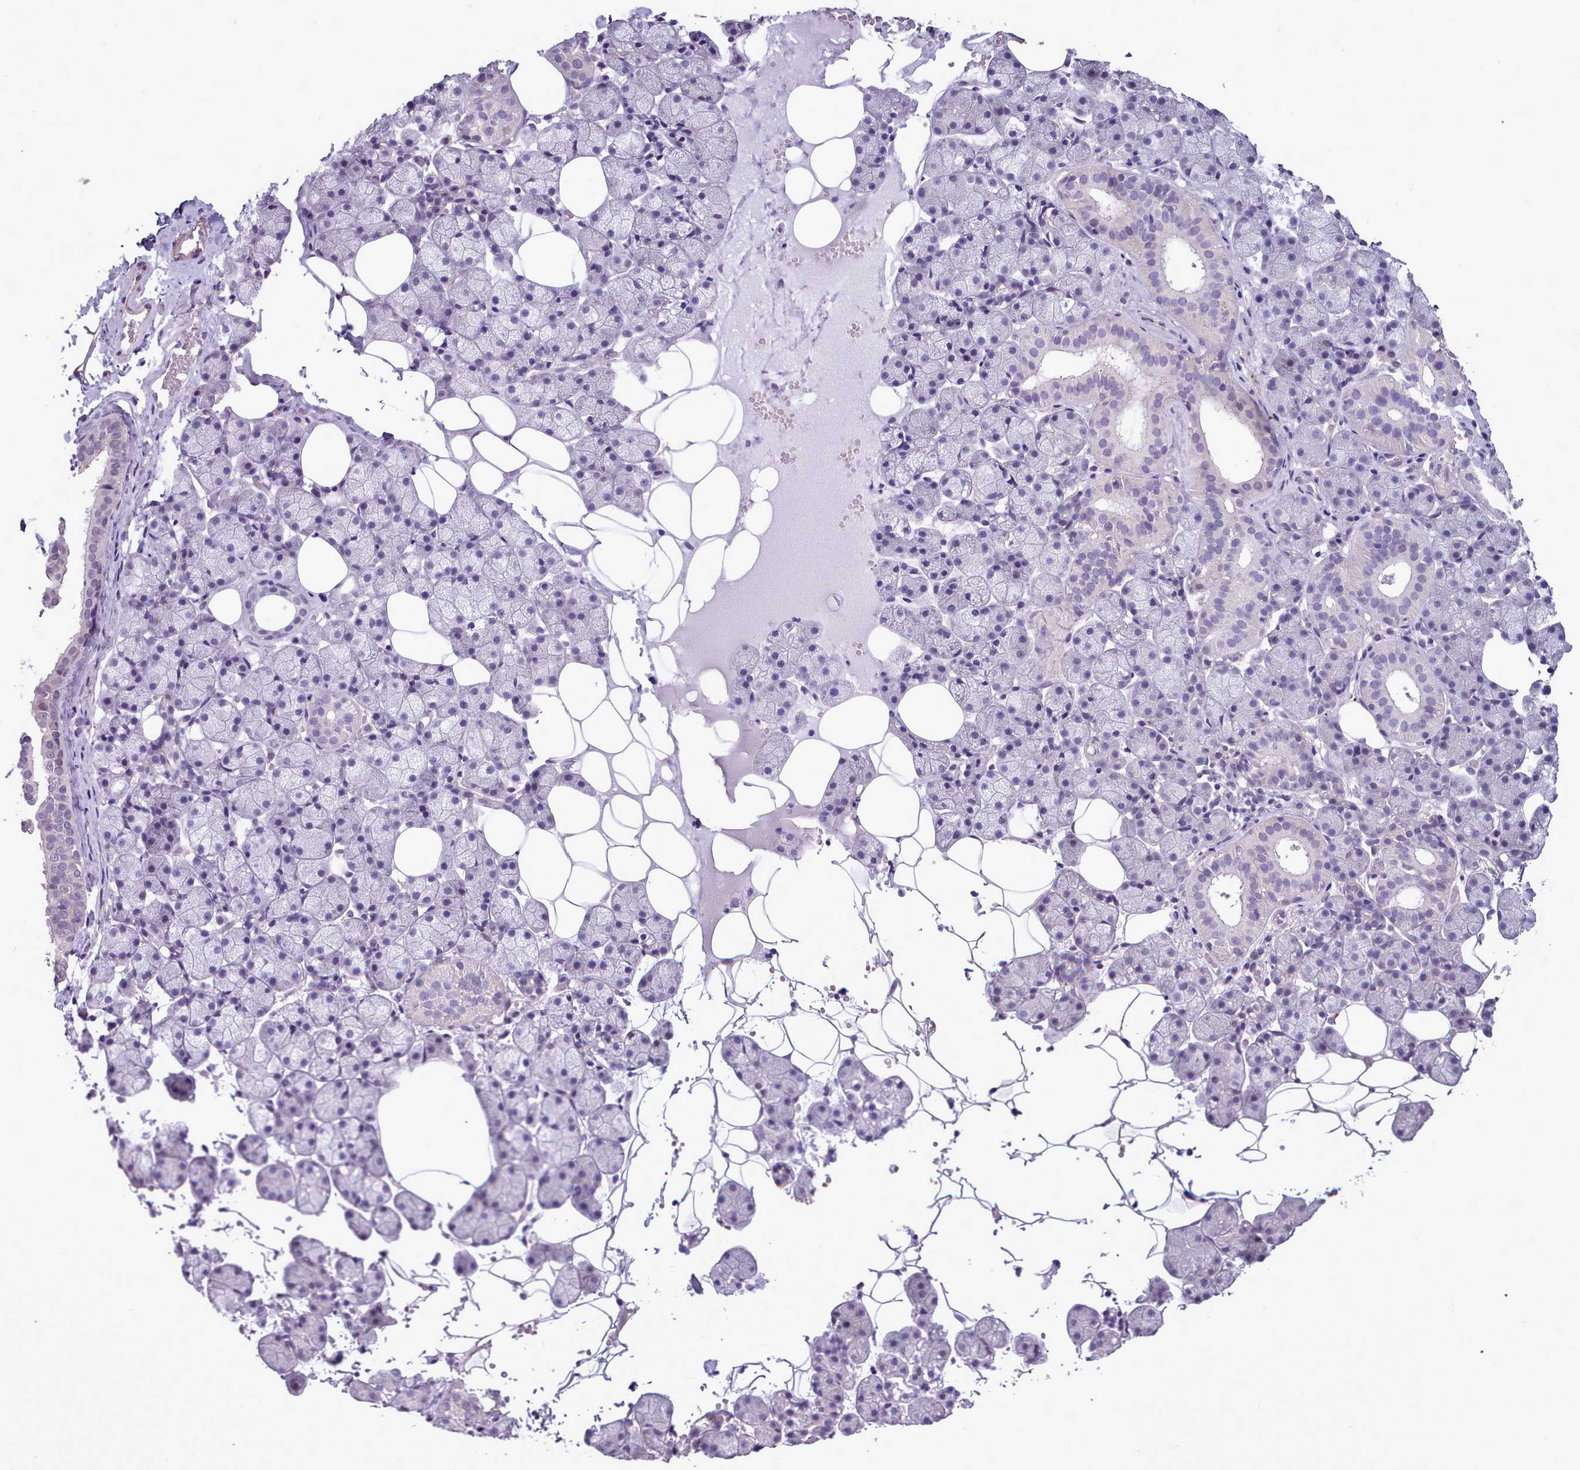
{"staining": {"intensity": "negative", "quantity": "none", "location": "none"}, "tissue": "salivary gland", "cell_type": "Glandular cells", "image_type": "normal", "snomed": [{"axis": "morphology", "description": "Normal tissue, NOS"}, {"axis": "topography", "description": "Salivary gland"}], "caption": "Human salivary gland stained for a protein using immunohistochemistry (IHC) shows no positivity in glandular cells.", "gene": "SETX", "patient": {"sex": "female", "age": 33}}